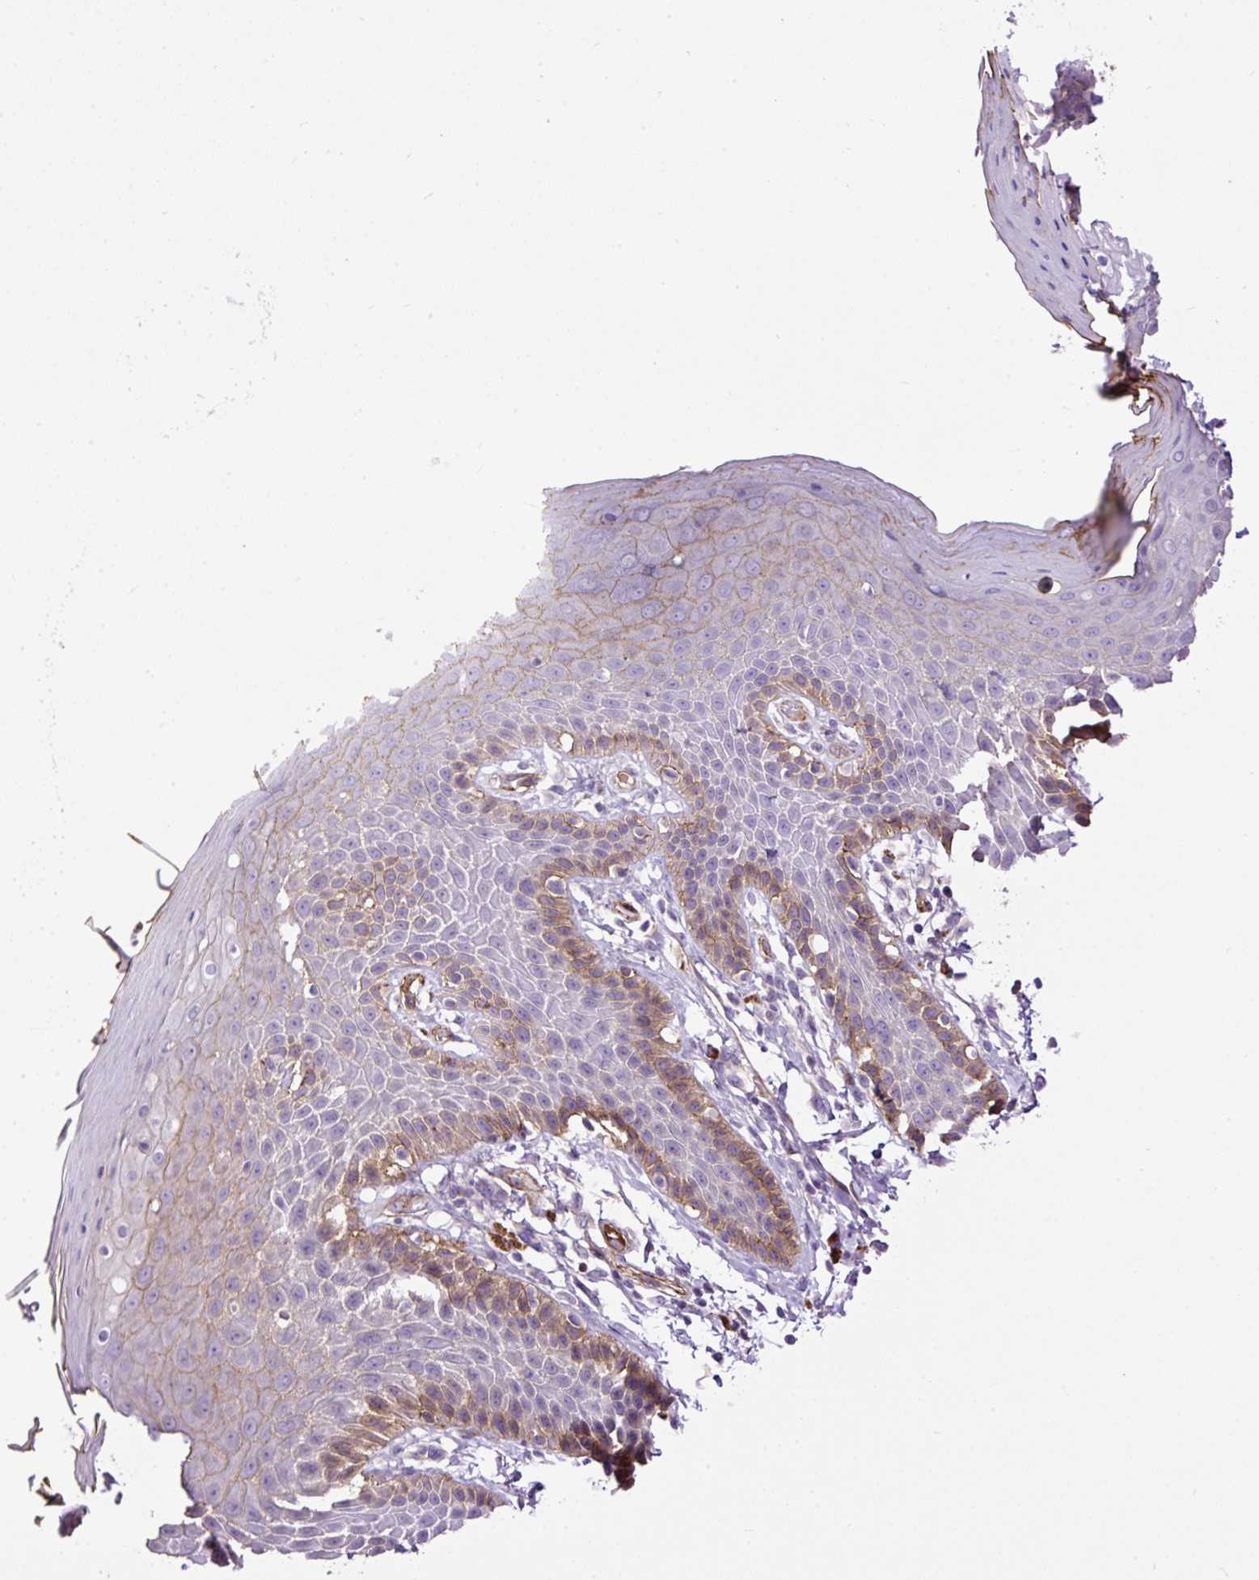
{"staining": {"intensity": "moderate", "quantity": "<25%", "location": "cytoplasmic/membranous"}, "tissue": "skin", "cell_type": "Epidermal cells", "image_type": "normal", "snomed": [{"axis": "morphology", "description": "Normal tissue, NOS"}, {"axis": "topography", "description": "Peripheral nerve tissue"}], "caption": "Protein analysis of normal skin reveals moderate cytoplasmic/membranous expression in about <25% of epidermal cells.", "gene": "MAGEB16", "patient": {"sex": "male", "age": 51}}